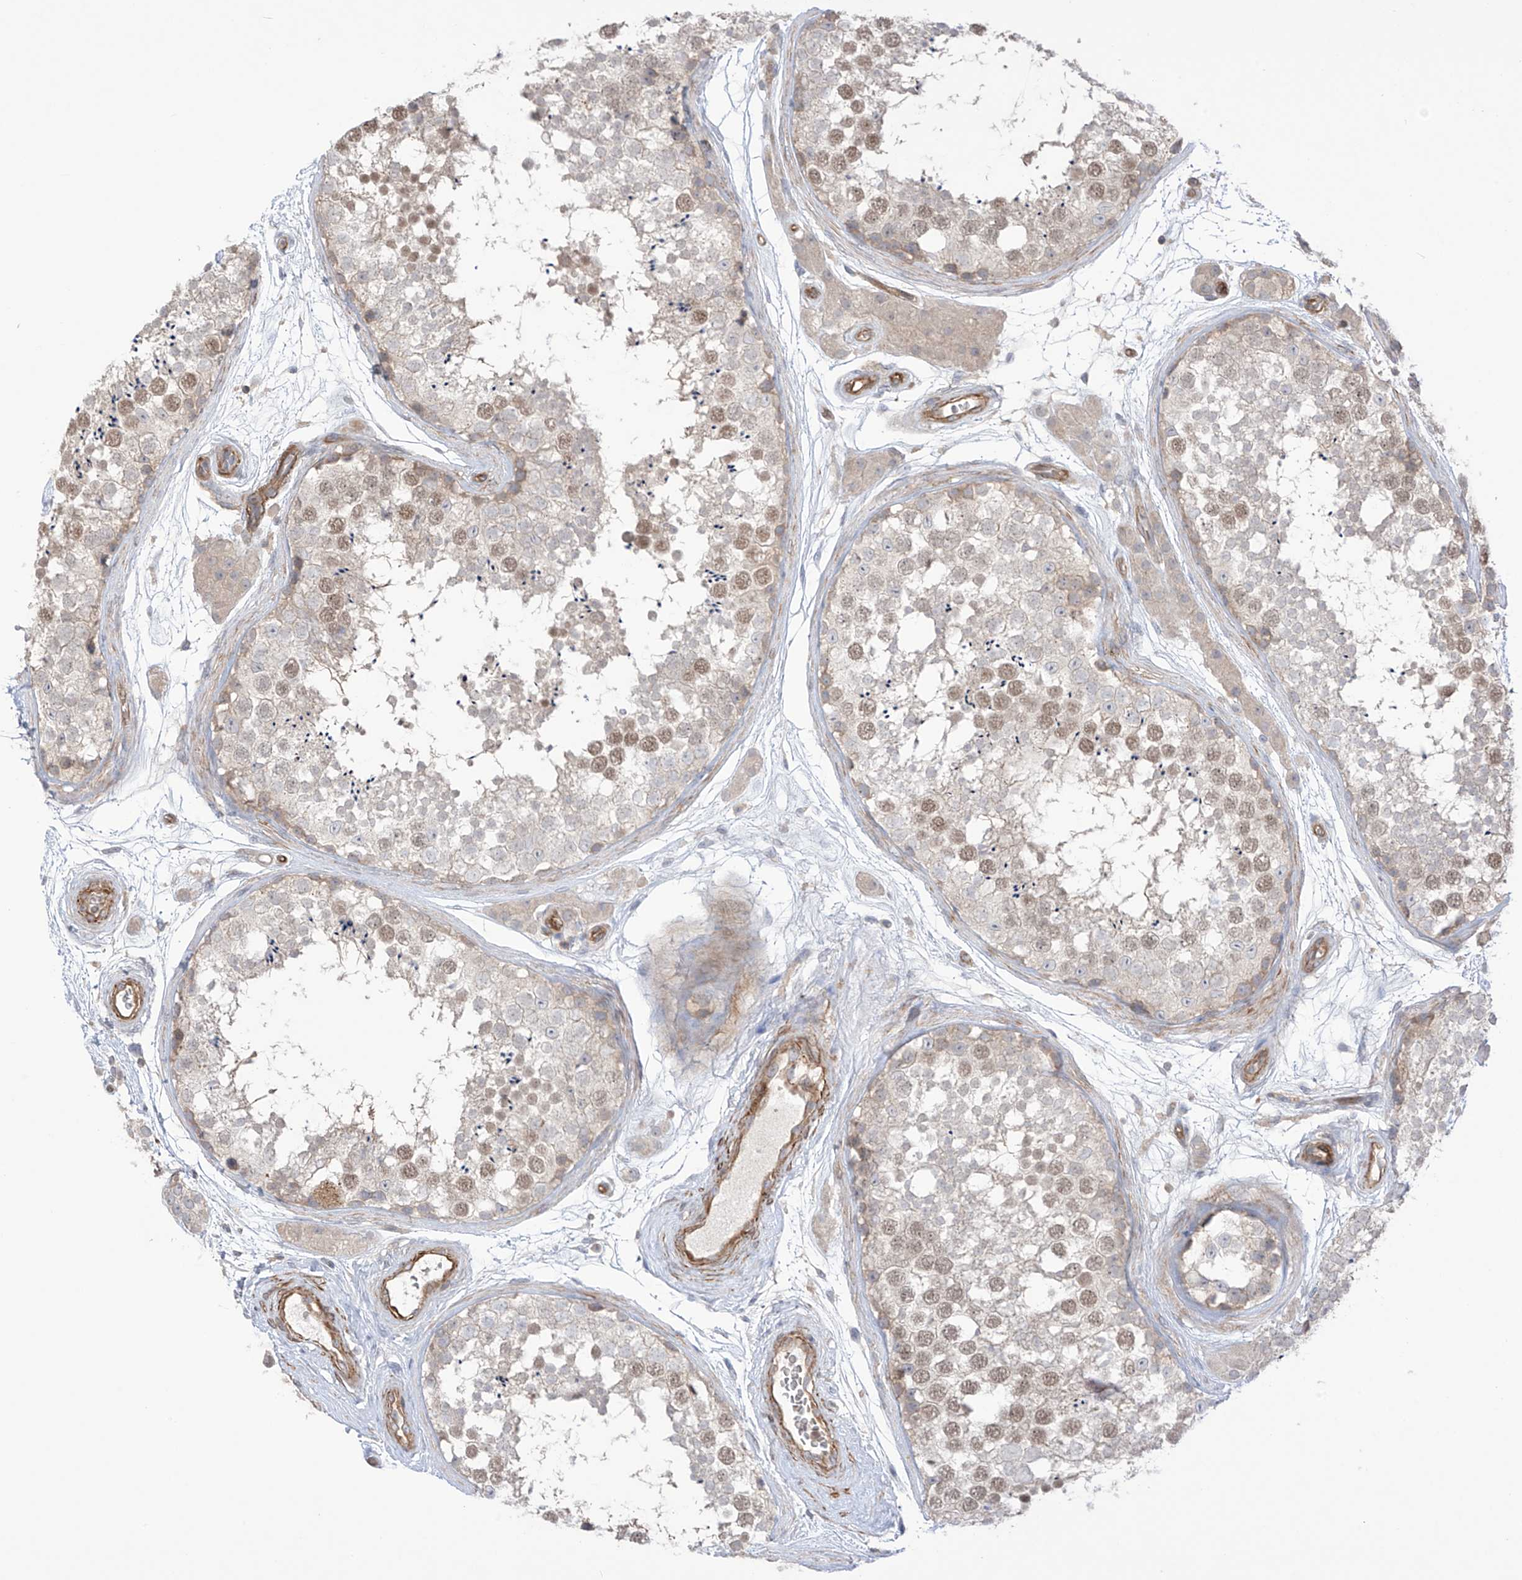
{"staining": {"intensity": "weak", "quantity": "25%-75%", "location": "cytoplasmic/membranous,nuclear"}, "tissue": "testis", "cell_type": "Cells in seminiferous ducts", "image_type": "normal", "snomed": [{"axis": "morphology", "description": "Normal tissue, NOS"}, {"axis": "topography", "description": "Testis"}], "caption": "Brown immunohistochemical staining in benign human testis demonstrates weak cytoplasmic/membranous,nuclear positivity in about 25%-75% of cells in seminiferous ducts. The staining is performed using DAB (3,3'-diaminobenzidine) brown chromogen to label protein expression. The nuclei are counter-stained blue using hematoxylin.", "gene": "TRMU", "patient": {"sex": "male", "age": 56}}